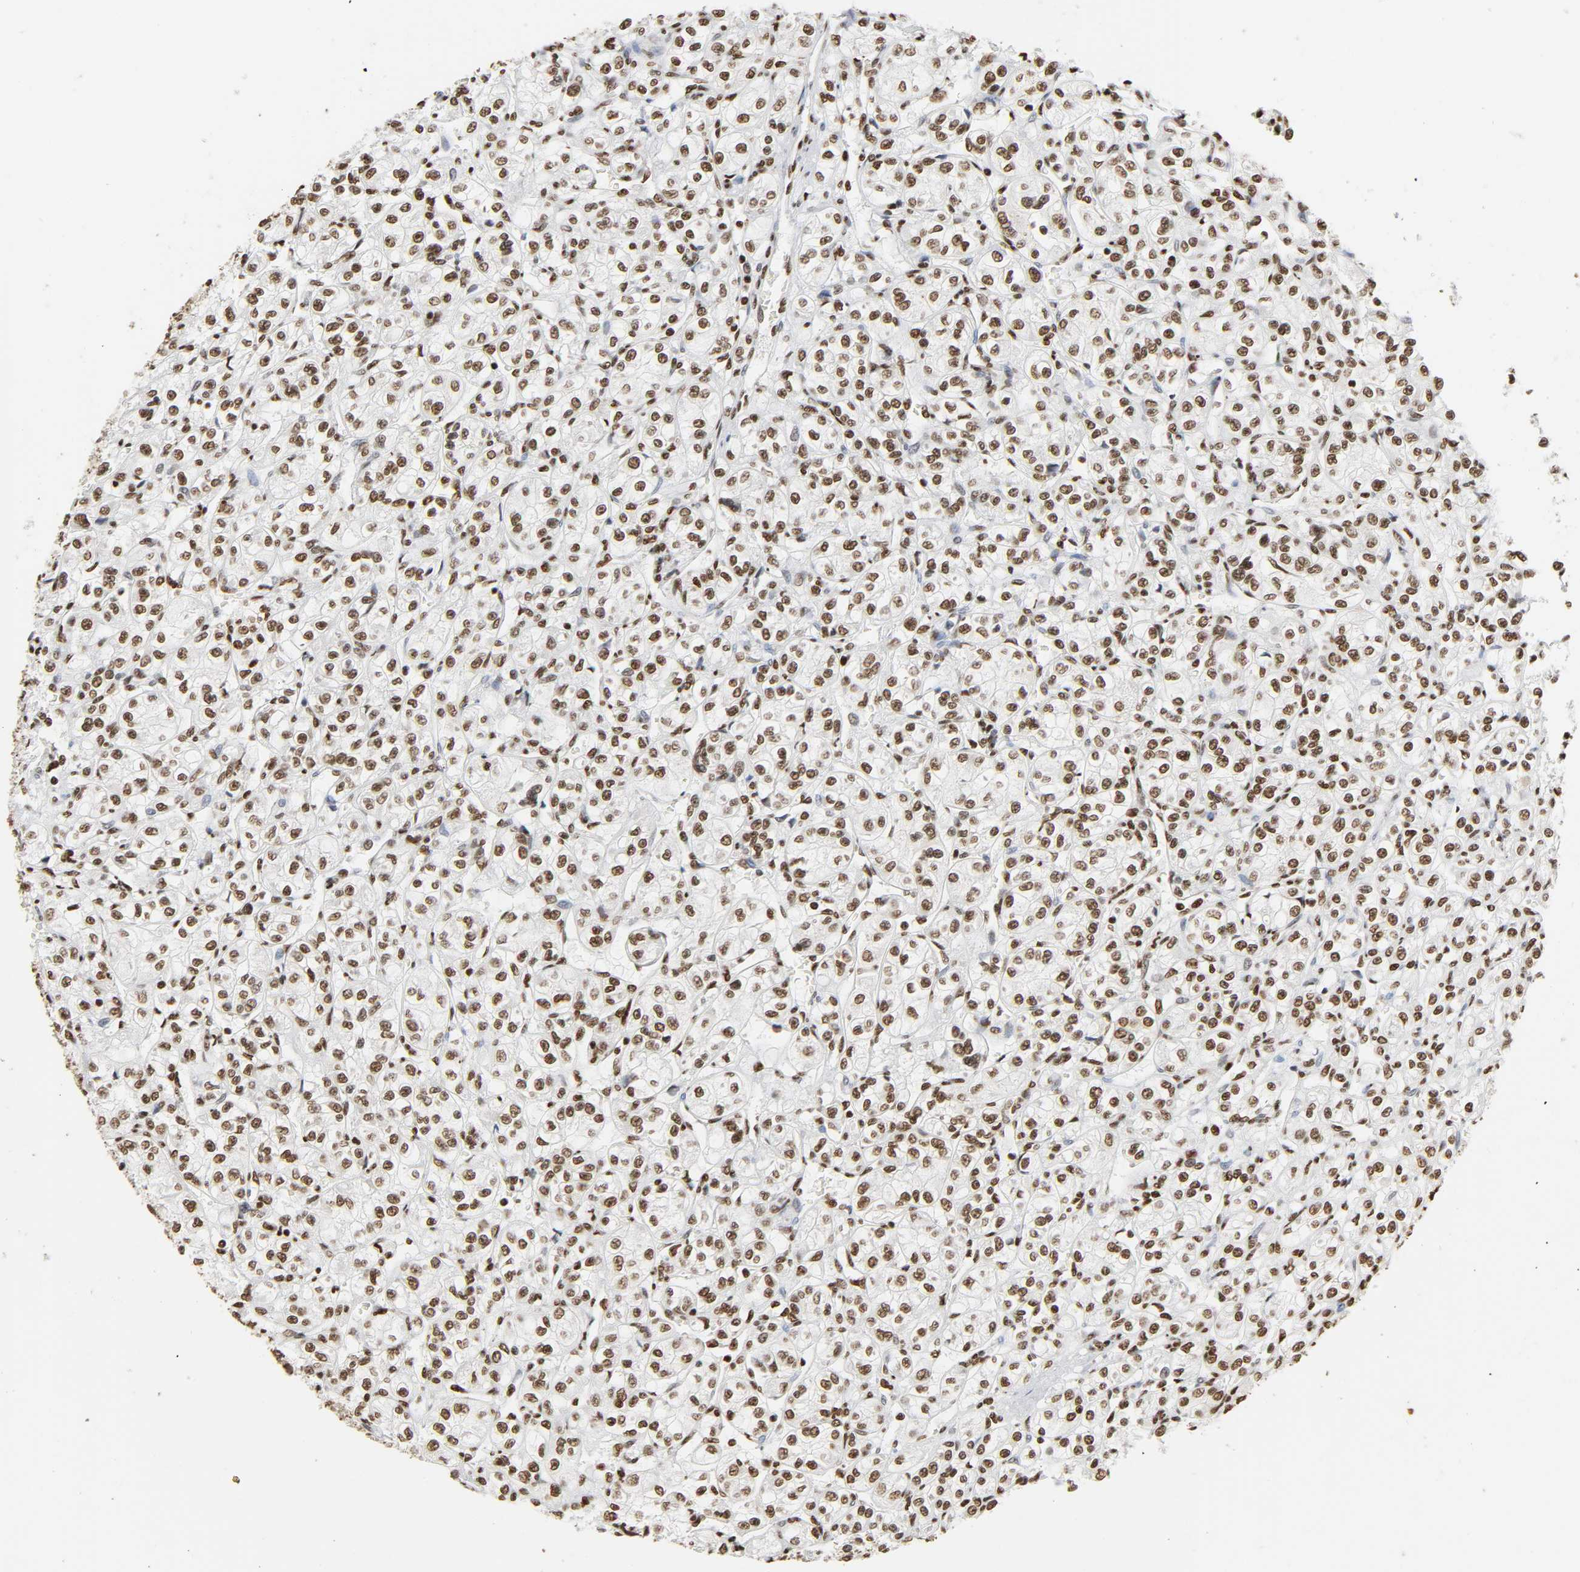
{"staining": {"intensity": "moderate", "quantity": ">75%", "location": "nuclear"}, "tissue": "renal cancer", "cell_type": "Tumor cells", "image_type": "cancer", "snomed": [{"axis": "morphology", "description": "Adenocarcinoma, NOS"}, {"axis": "topography", "description": "Kidney"}], "caption": "Human adenocarcinoma (renal) stained with a protein marker reveals moderate staining in tumor cells.", "gene": "HNRNPC", "patient": {"sex": "male", "age": 77}}